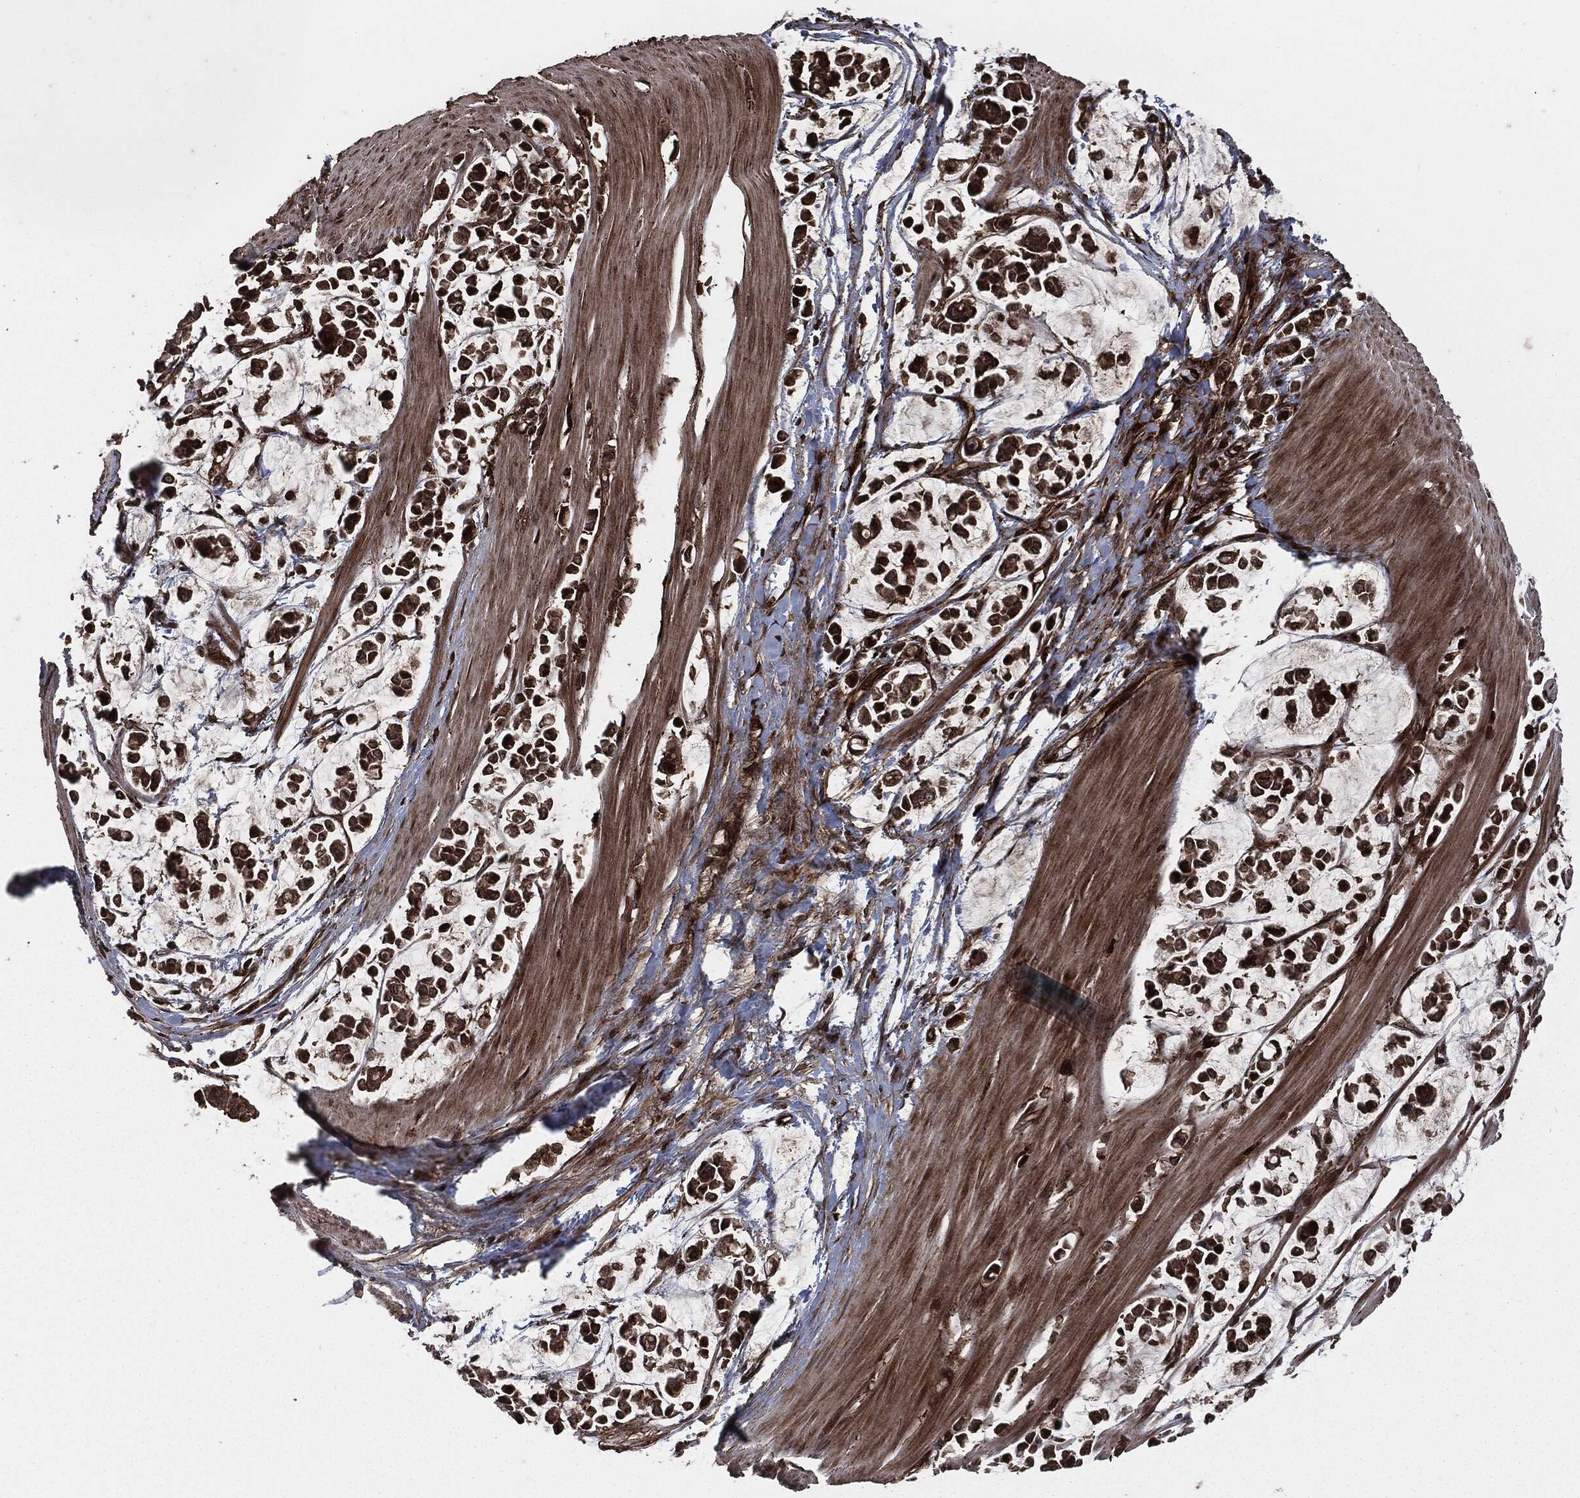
{"staining": {"intensity": "strong", "quantity": ">75%", "location": "cytoplasmic/membranous"}, "tissue": "stomach cancer", "cell_type": "Tumor cells", "image_type": "cancer", "snomed": [{"axis": "morphology", "description": "Adenocarcinoma, NOS"}, {"axis": "topography", "description": "Stomach"}], "caption": "Adenocarcinoma (stomach) stained with a protein marker exhibits strong staining in tumor cells.", "gene": "IFIT1", "patient": {"sex": "male", "age": 82}}